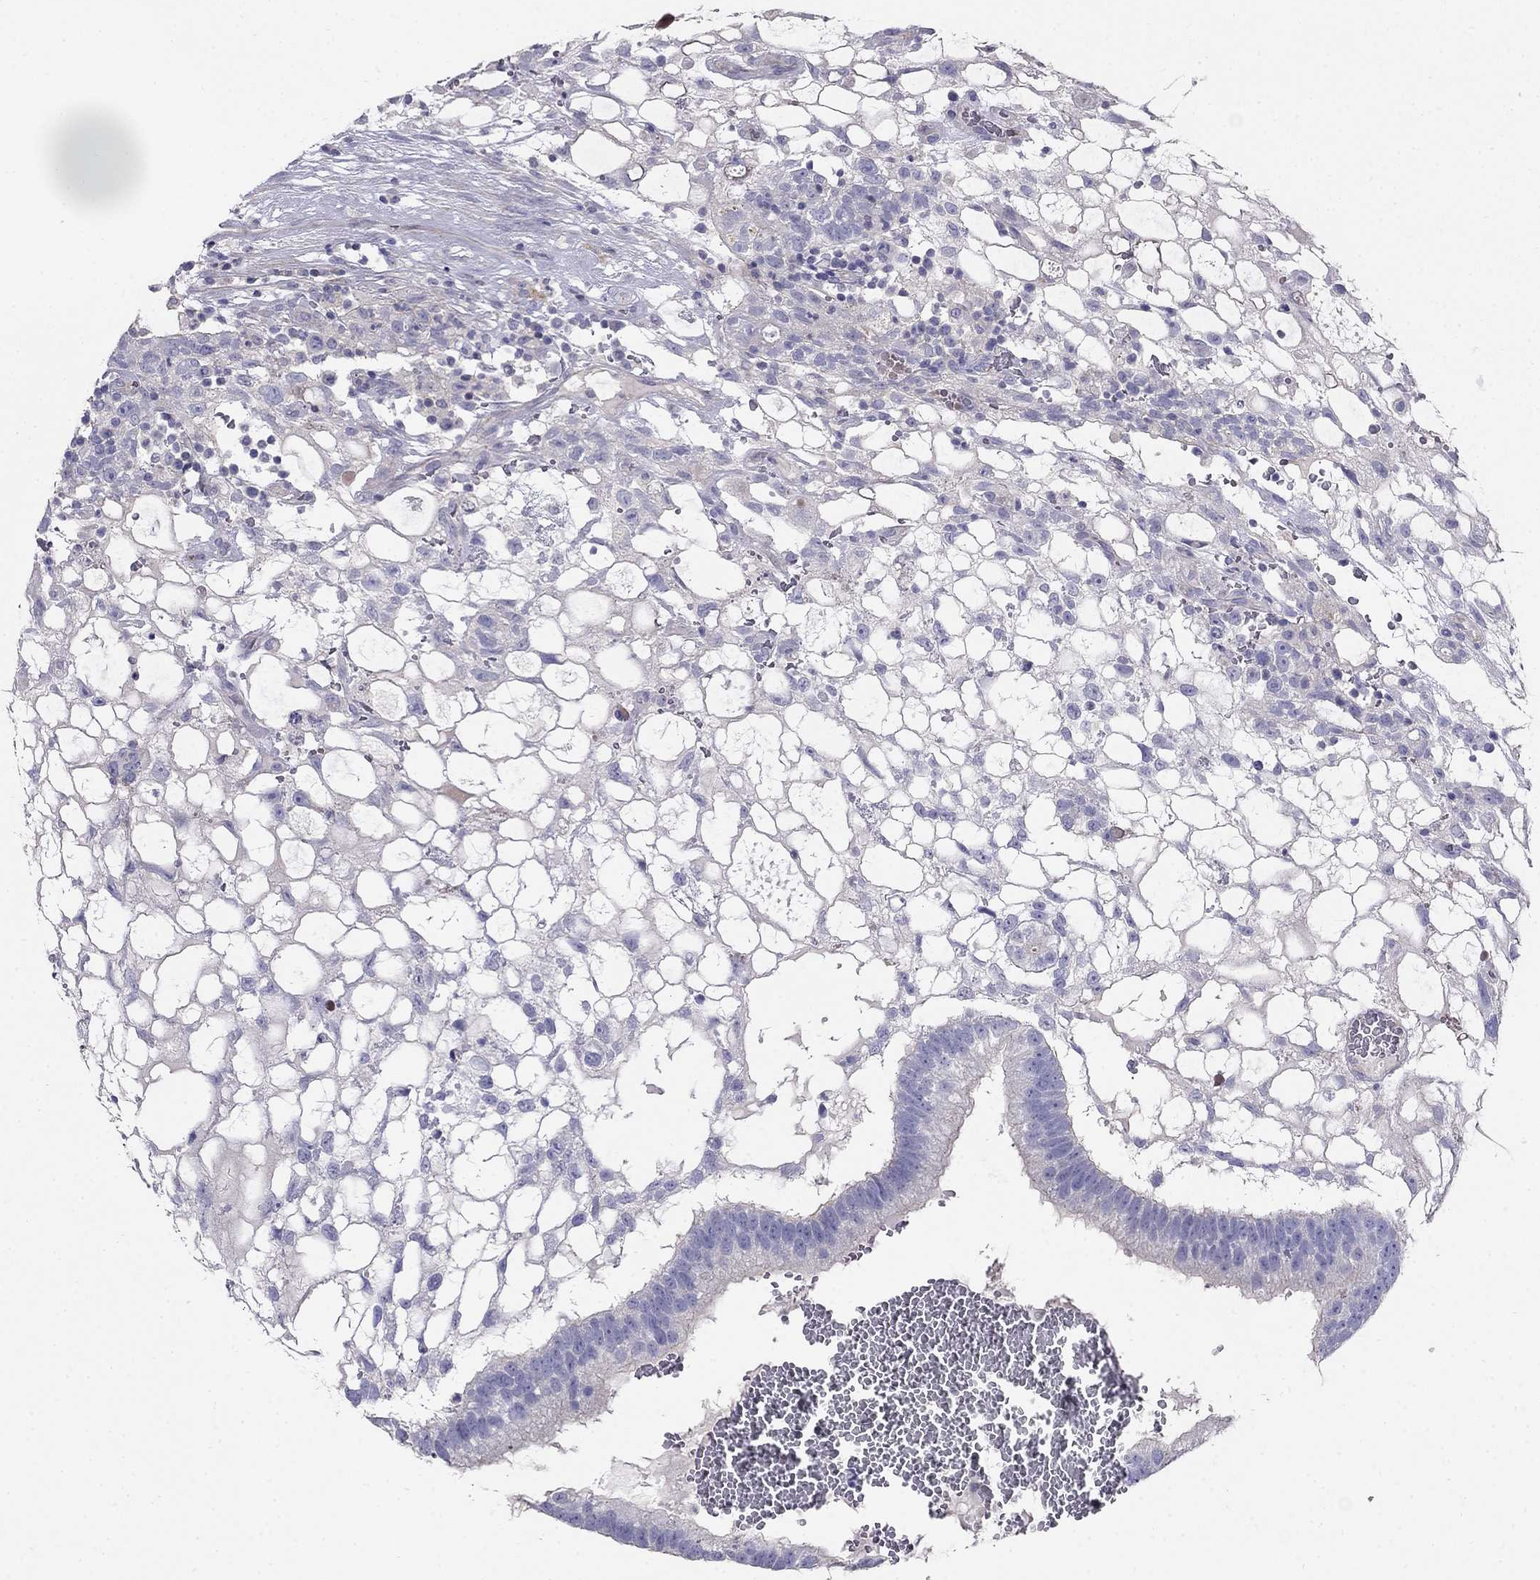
{"staining": {"intensity": "negative", "quantity": "none", "location": "none"}, "tissue": "testis cancer", "cell_type": "Tumor cells", "image_type": "cancer", "snomed": [{"axis": "morphology", "description": "Normal tissue, NOS"}, {"axis": "morphology", "description": "Carcinoma, Embryonal, NOS"}, {"axis": "topography", "description": "Testis"}, {"axis": "topography", "description": "Epididymis"}], "caption": "Protein analysis of testis embryonal carcinoma exhibits no significant positivity in tumor cells.", "gene": "LY6H", "patient": {"sex": "male", "age": 32}}